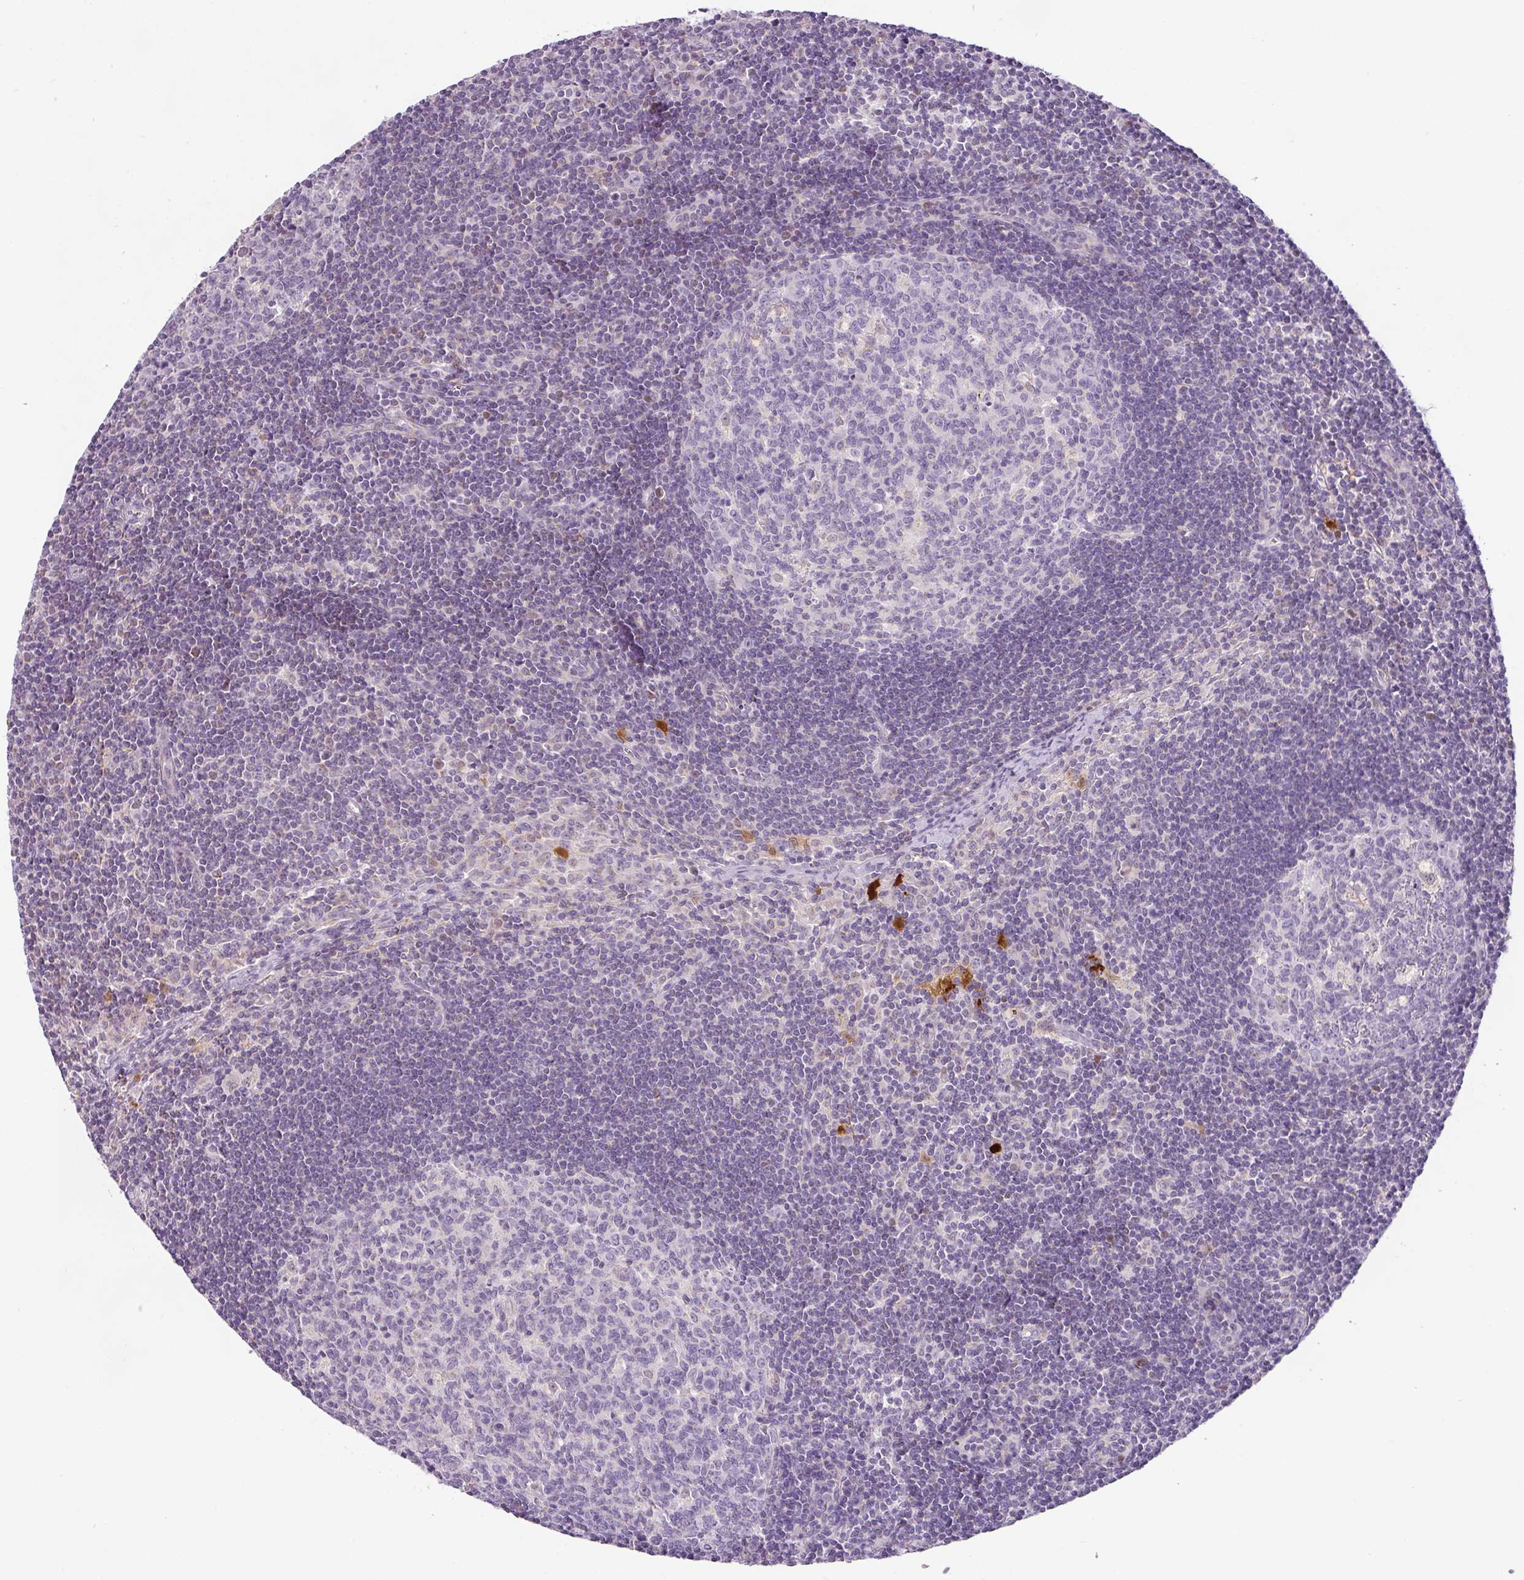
{"staining": {"intensity": "negative", "quantity": "none", "location": "none"}, "tissue": "lymph node", "cell_type": "Germinal center cells", "image_type": "normal", "snomed": [{"axis": "morphology", "description": "Normal tissue, NOS"}, {"axis": "topography", "description": "Lymph node"}], "caption": "Protein analysis of normal lymph node exhibits no significant expression in germinal center cells. The staining is performed using DAB (3,3'-diaminobenzidine) brown chromogen with nuclei counter-stained in using hematoxylin.", "gene": "HMCN2", "patient": {"sex": "female", "age": 29}}